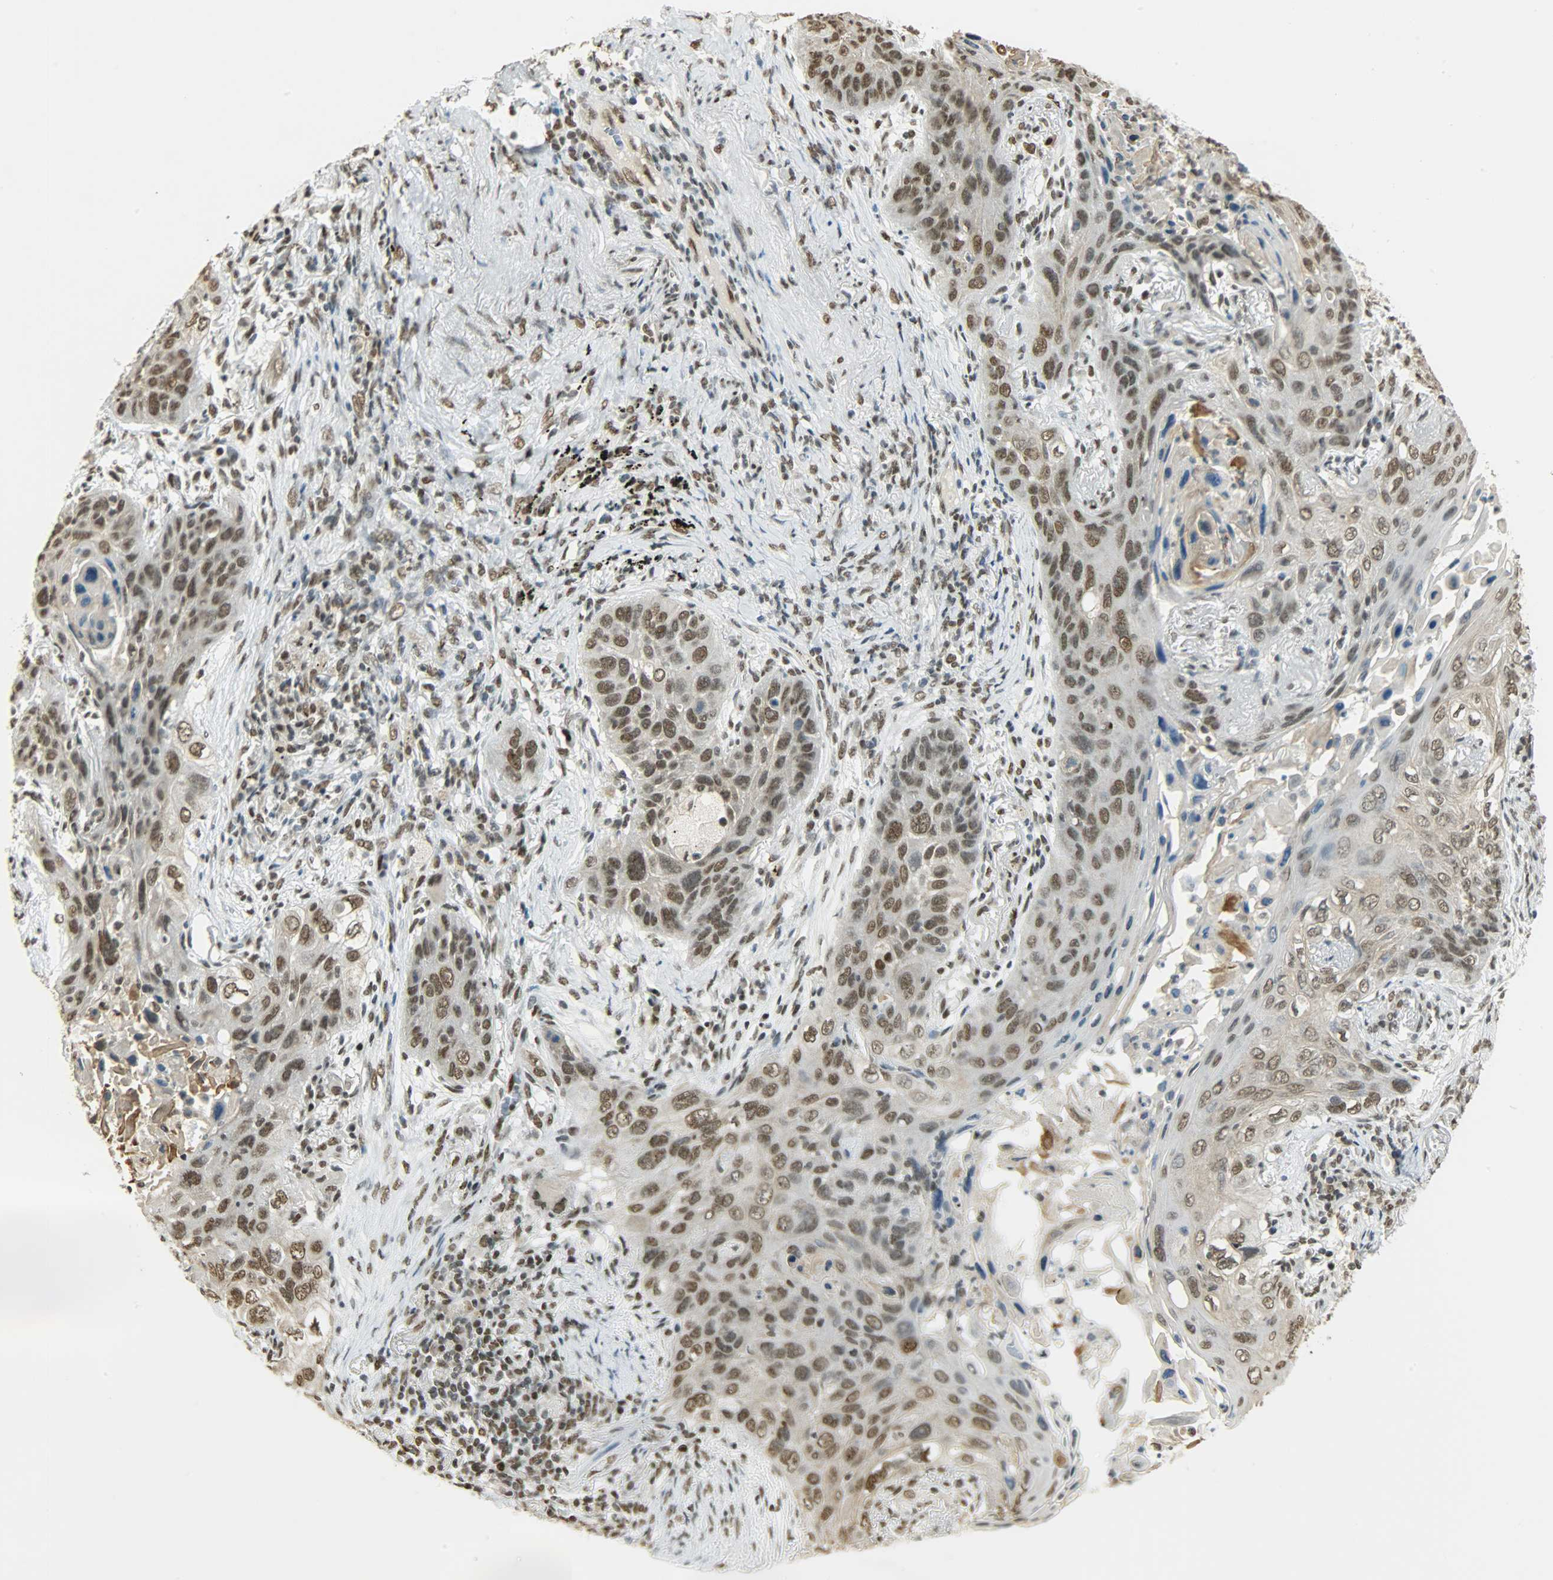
{"staining": {"intensity": "strong", "quantity": ">75%", "location": "nuclear"}, "tissue": "lung cancer", "cell_type": "Tumor cells", "image_type": "cancer", "snomed": [{"axis": "morphology", "description": "Squamous cell carcinoma, NOS"}, {"axis": "topography", "description": "Lung"}], "caption": "DAB (3,3'-diaminobenzidine) immunohistochemical staining of squamous cell carcinoma (lung) displays strong nuclear protein staining in about >75% of tumor cells.", "gene": "MYEF2", "patient": {"sex": "female", "age": 67}}